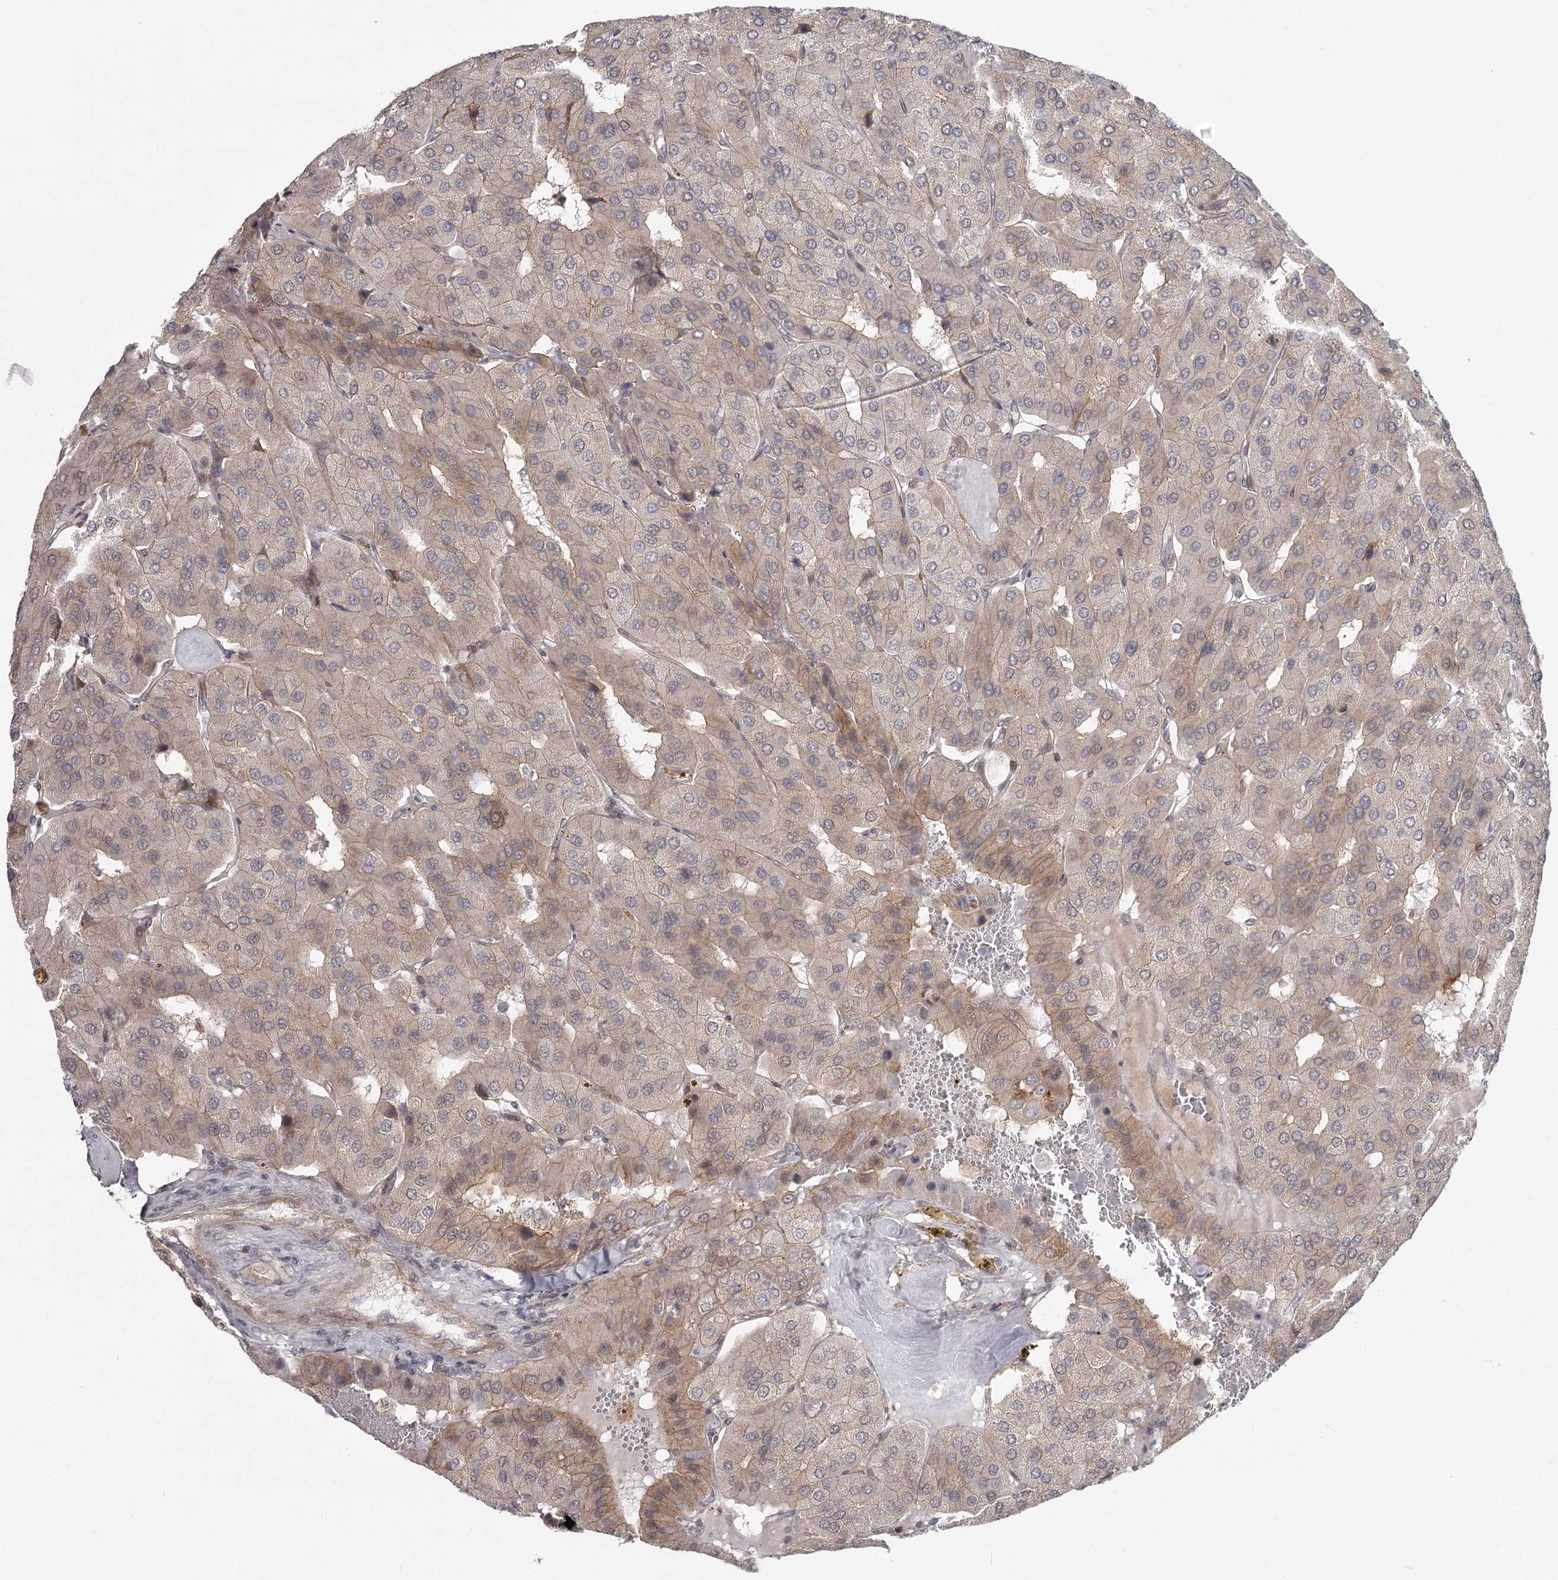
{"staining": {"intensity": "weak", "quantity": "25%-75%", "location": "cytoplasmic/membranous"}, "tissue": "parathyroid gland", "cell_type": "Glandular cells", "image_type": "normal", "snomed": [{"axis": "morphology", "description": "Normal tissue, NOS"}, {"axis": "morphology", "description": "Adenoma, NOS"}, {"axis": "topography", "description": "Parathyroid gland"}], "caption": "Parathyroid gland stained with a protein marker displays weak staining in glandular cells.", "gene": "CCNG2", "patient": {"sex": "female", "age": 86}}